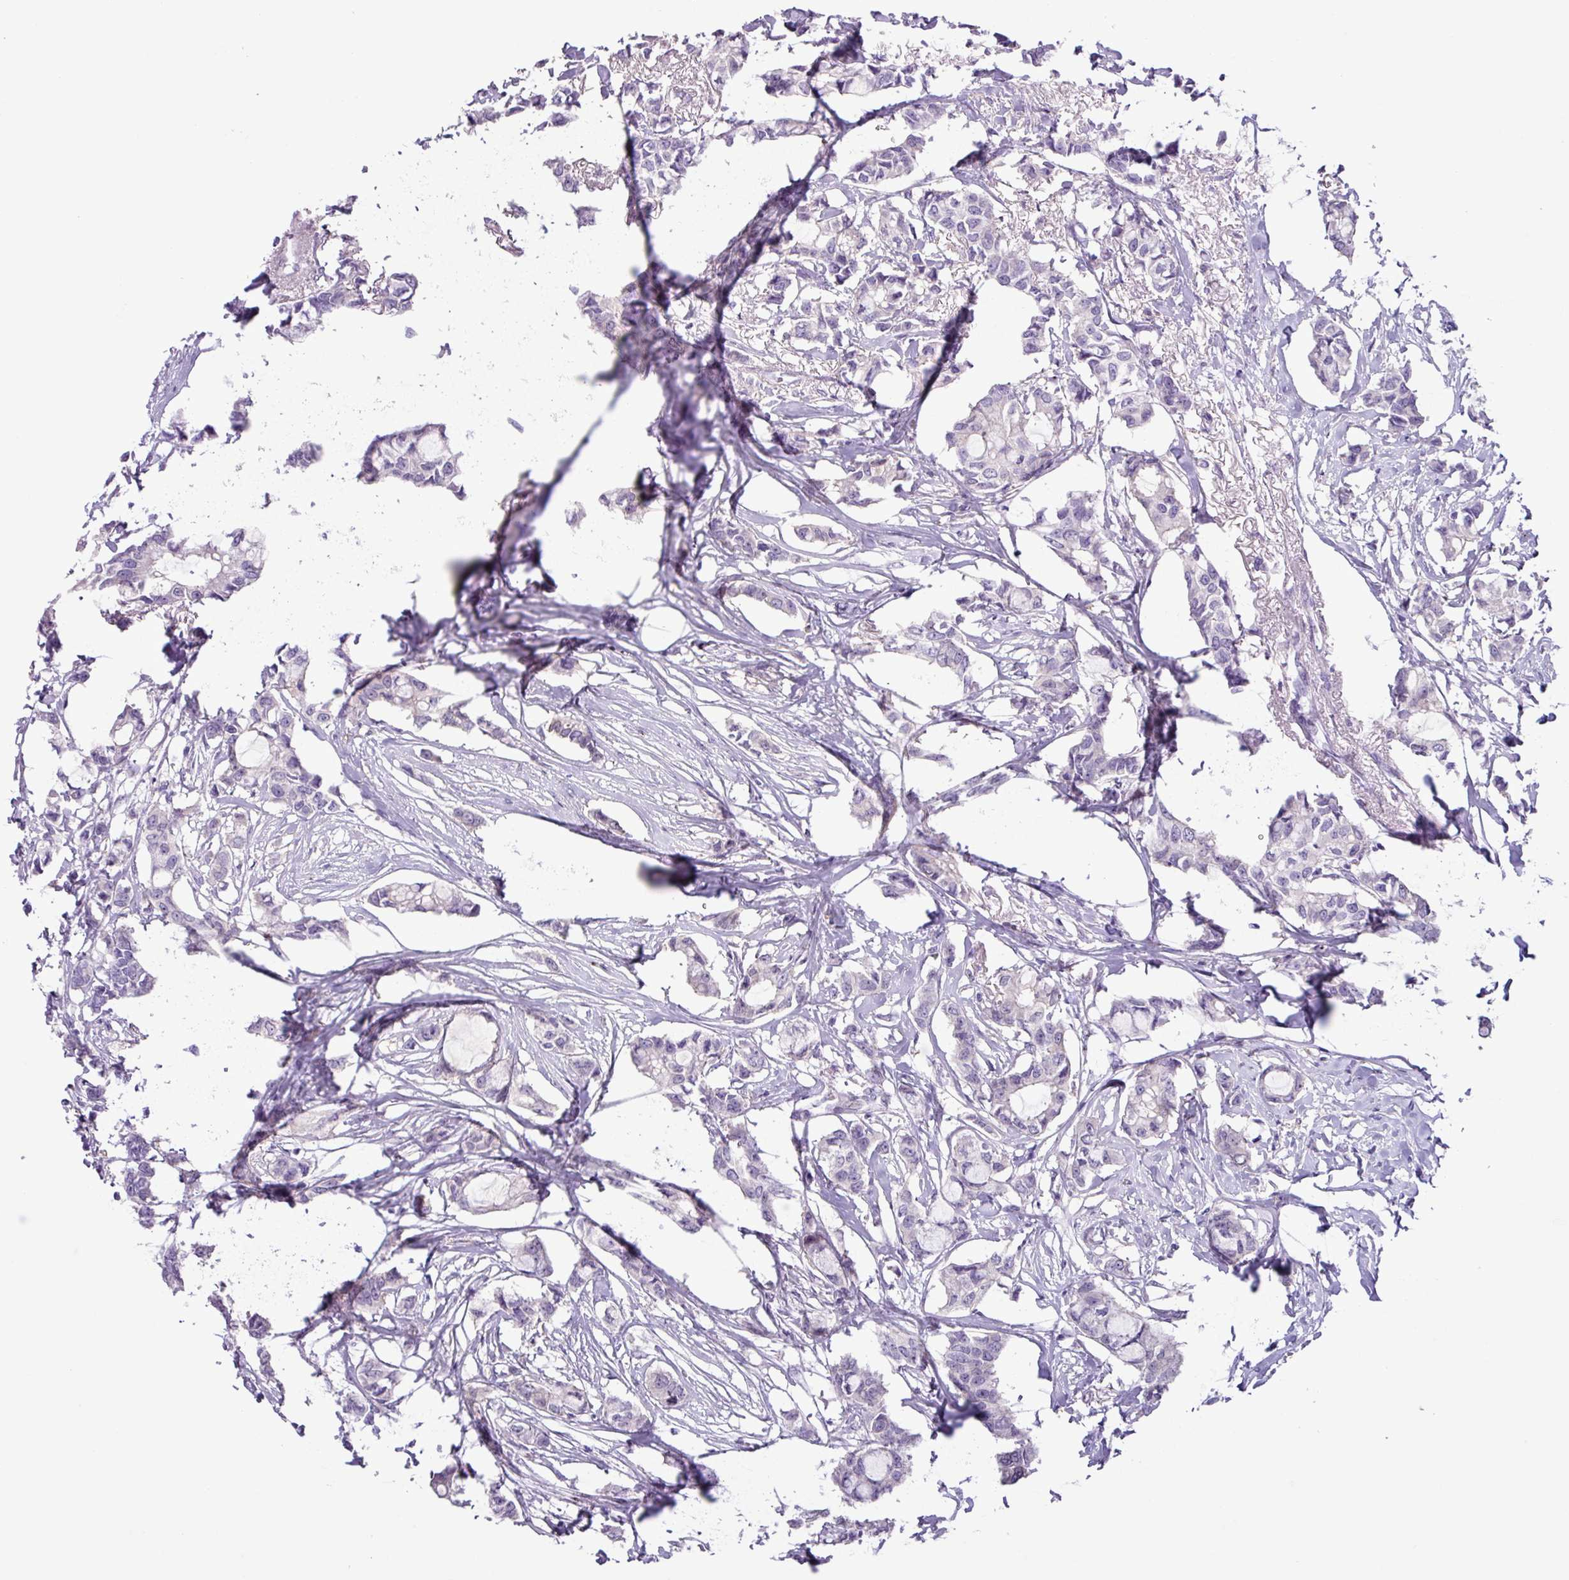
{"staining": {"intensity": "negative", "quantity": "none", "location": "none"}, "tissue": "breast cancer", "cell_type": "Tumor cells", "image_type": "cancer", "snomed": [{"axis": "morphology", "description": "Duct carcinoma"}, {"axis": "topography", "description": "Breast"}], "caption": "Invasive ductal carcinoma (breast) stained for a protein using IHC demonstrates no expression tumor cells.", "gene": "CYSTM1", "patient": {"sex": "female", "age": 73}}